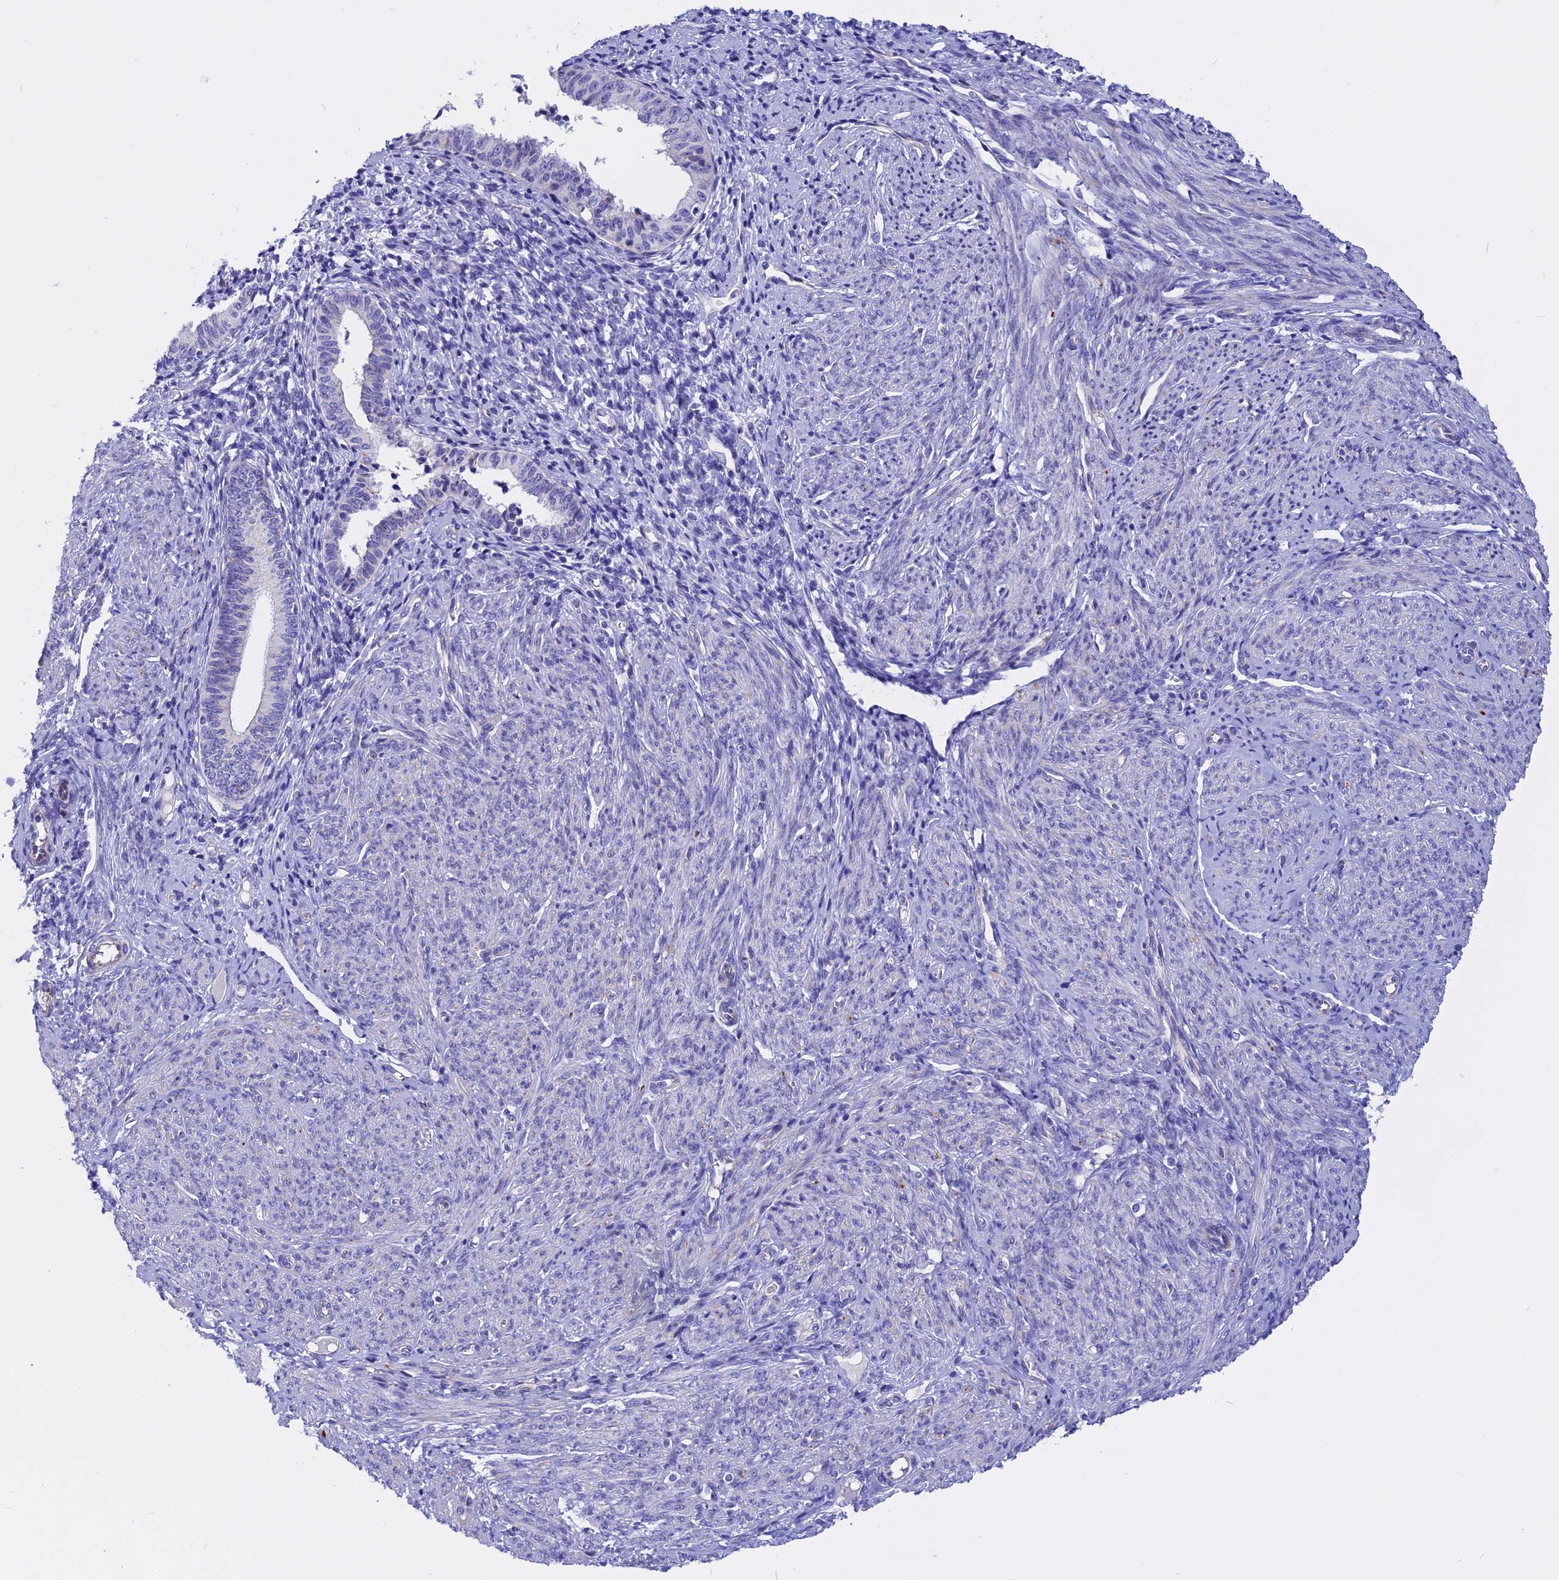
{"staining": {"intensity": "negative", "quantity": "none", "location": "none"}, "tissue": "endometrial cancer", "cell_type": "Tumor cells", "image_type": "cancer", "snomed": [{"axis": "morphology", "description": "Adenocarcinoma, NOS"}, {"axis": "topography", "description": "Endometrium"}], "caption": "Immunohistochemistry (IHC) image of endometrial adenocarcinoma stained for a protein (brown), which shows no staining in tumor cells.", "gene": "TMEM138", "patient": {"sex": "female", "age": 79}}